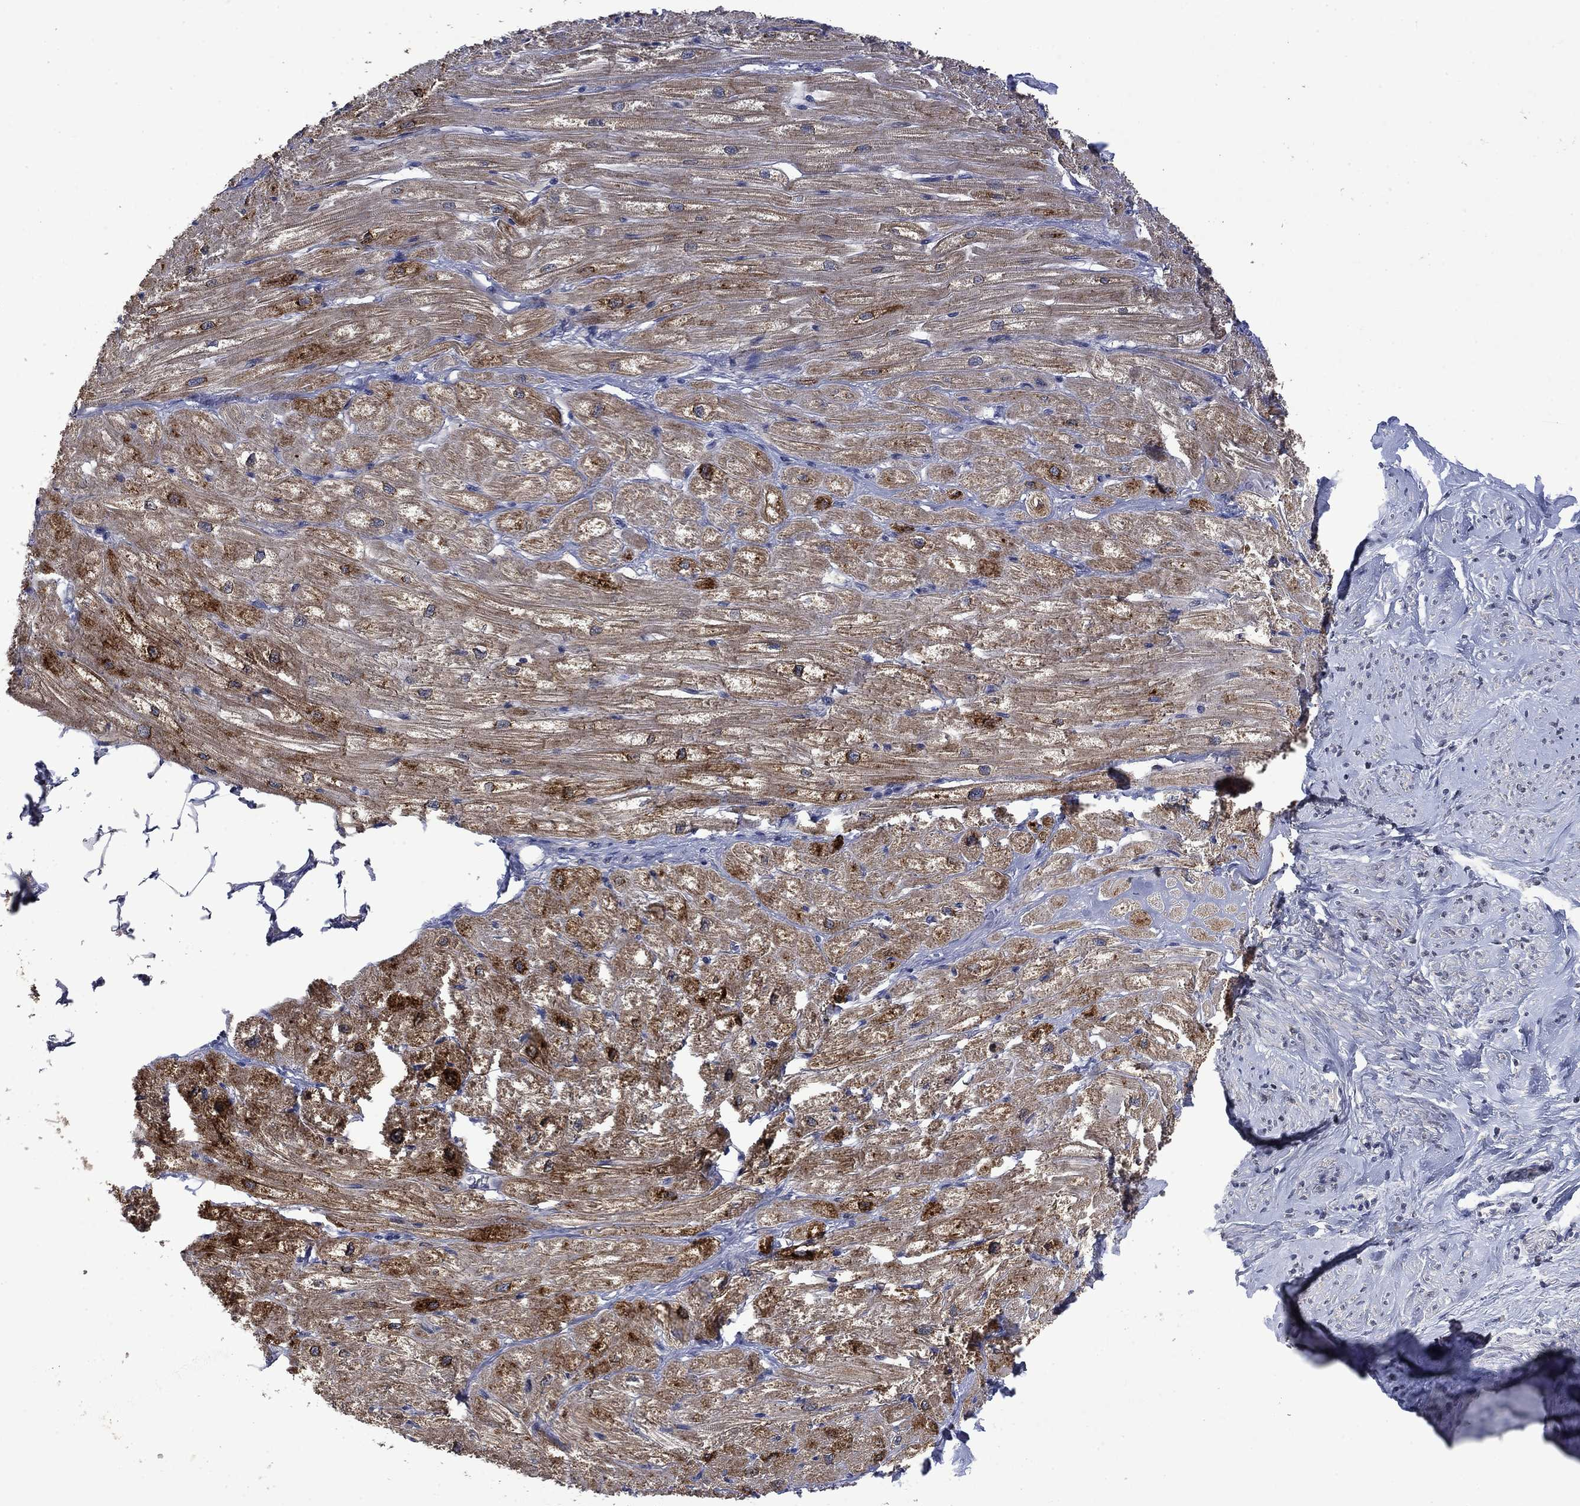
{"staining": {"intensity": "moderate", "quantity": "25%-75%", "location": "cytoplasmic/membranous"}, "tissue": "heart muscle", "cell_type": "Cardiomyocytes", "image_type": "normal", "snomed": [{"axis": "morphology", "description": "Normal tissue, NOS"}, {"axis": "topography", "description": "Heart"}], "caption": "Protein staining demonstrates moderate cytoplasmic/membranous expression in approximately 25%-75% of cardiomyocytes in unremarkable heart muscle.", "gene": "PHKA1", "patient": {"sex": "male", "age": 57}}